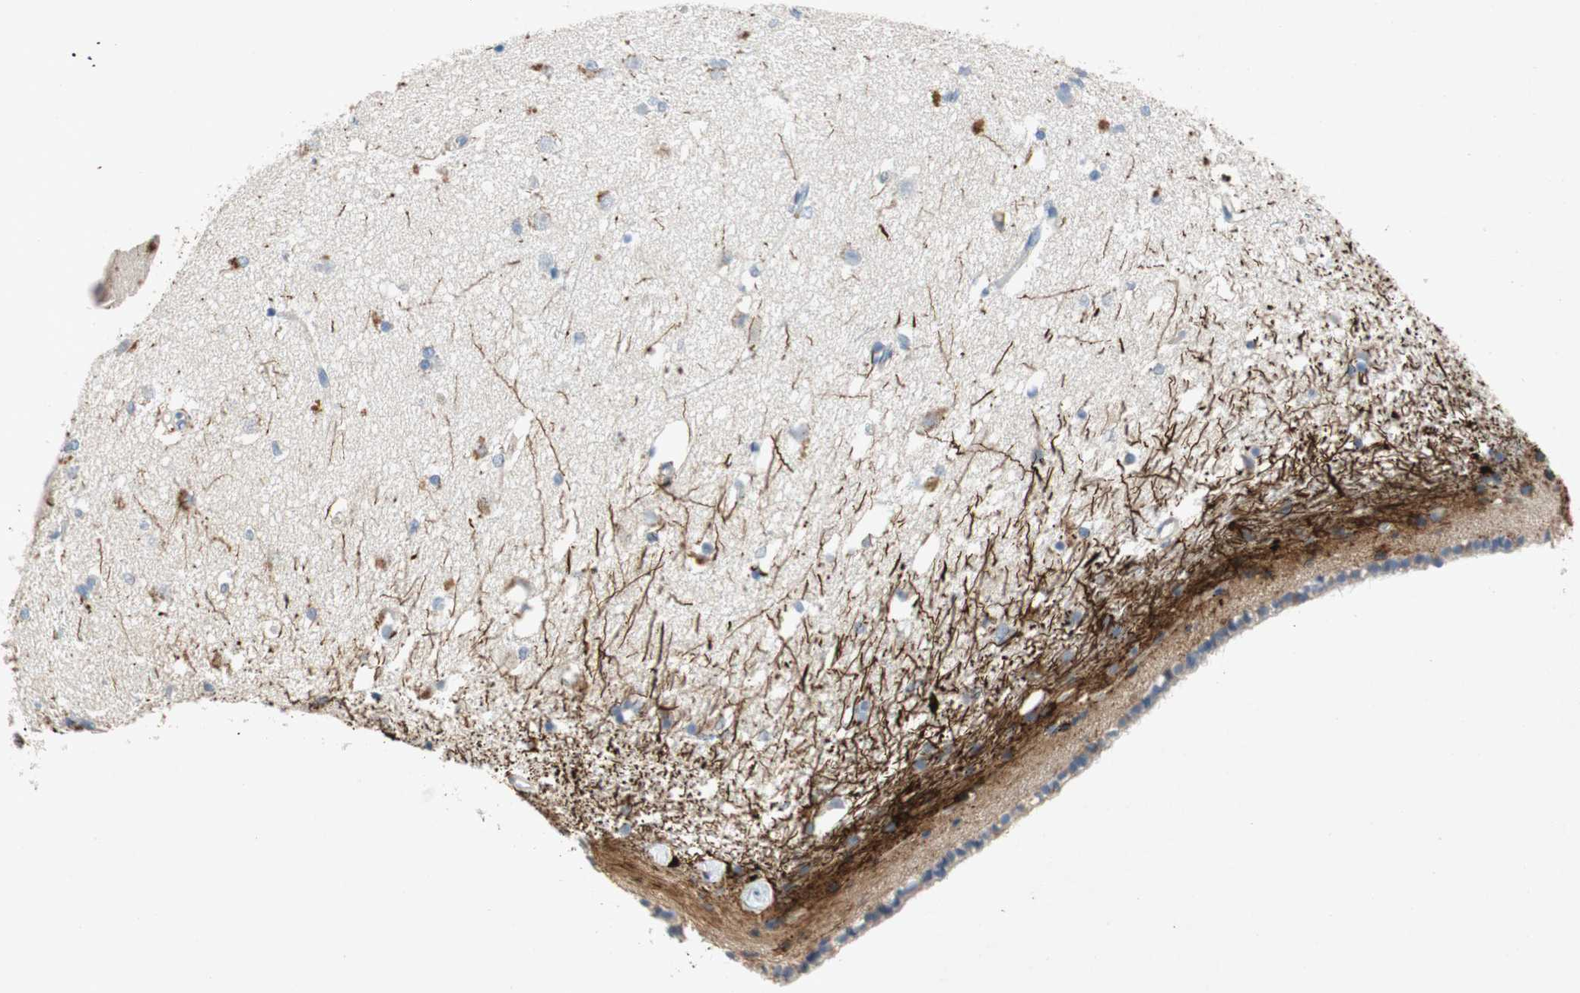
{"staining": {"intensity": "strong", "quantity": "<25%", "location": "cytoplasmic/membranous"}, "tissue": "caudate", "cell_type": "Glial cells", "image_type": "normal", "snomed": [{"axis": "morphology", "description": "Normal tissue, NOS"}, {"axis": "topography", "description": "Lateral ventricle wall"}], "caption": "The histopathology image exhibits immunohistochemical staining of unremarkable caudate. There is strong cytoplasmic/membranous expression is appreciated in approximately <25% of glial cells. (Stains: DAB in brown, nuclei in blue, Microscopy: brightfield microscopy at high magnification).", "gene": "RELB", "patient": {"sex": "female", "age": 19}}